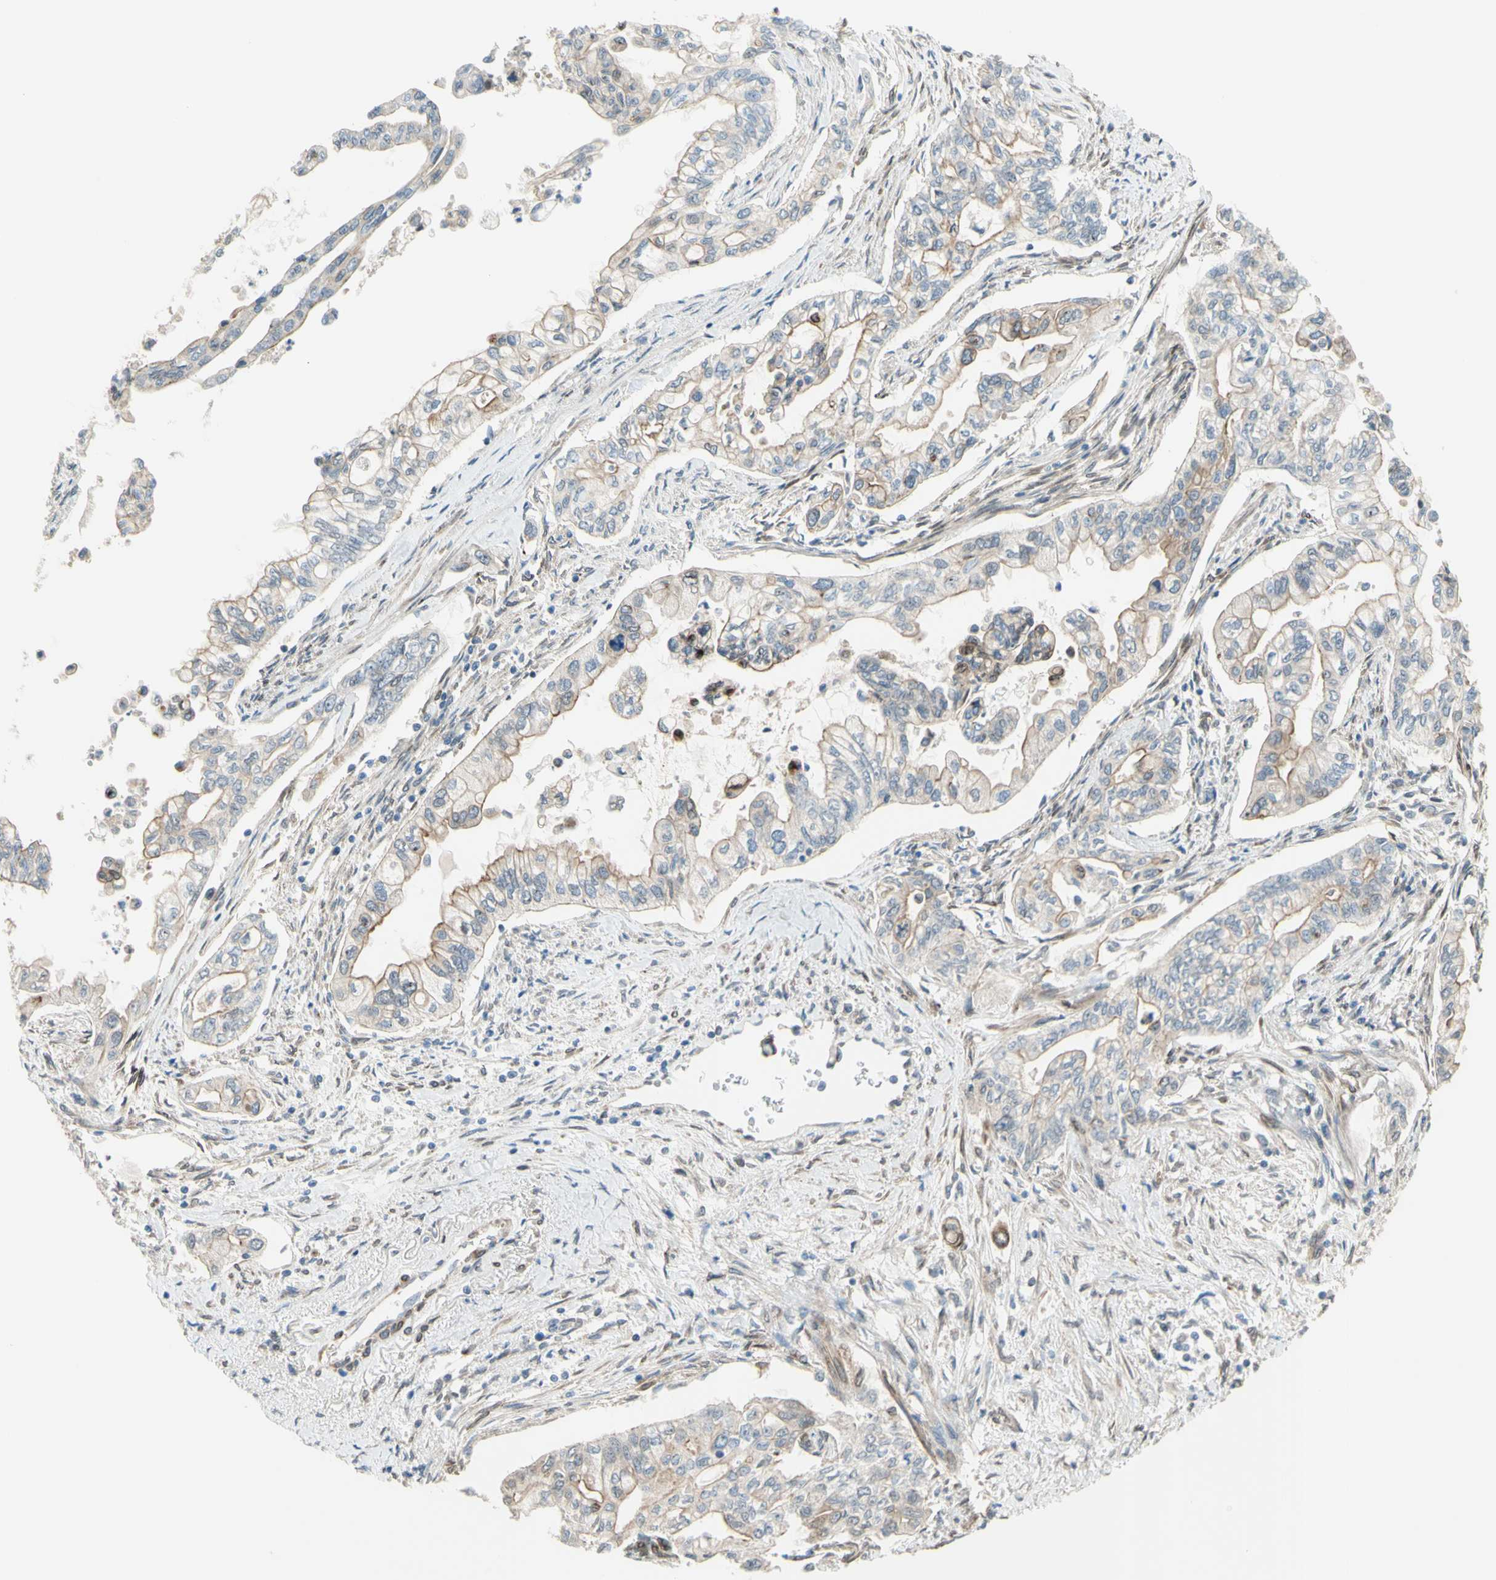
{"staining": {"intensity": "weak", "quantity": ">75%", "location": "cytoplasmic/membranous"}, "tissue": "pancreatic cancer", "cell_type": "Tumor cells", "image_type": "cancer", "snomed": [{"axis": "morphology", "description": "Normal tissue, NOS"}, {"axis": "topography", "description": "Pancreas"}], "caption": "Immunohistochemistry histopathology image of human pancreatic cancer stained for a protein (brown), which exhibits low levels of weak cytoplasmic/membranous positivity in approximately >75% of tumor cells.", "gene": "TRAF2", "patient": {"sex": "male", "age": 42}}